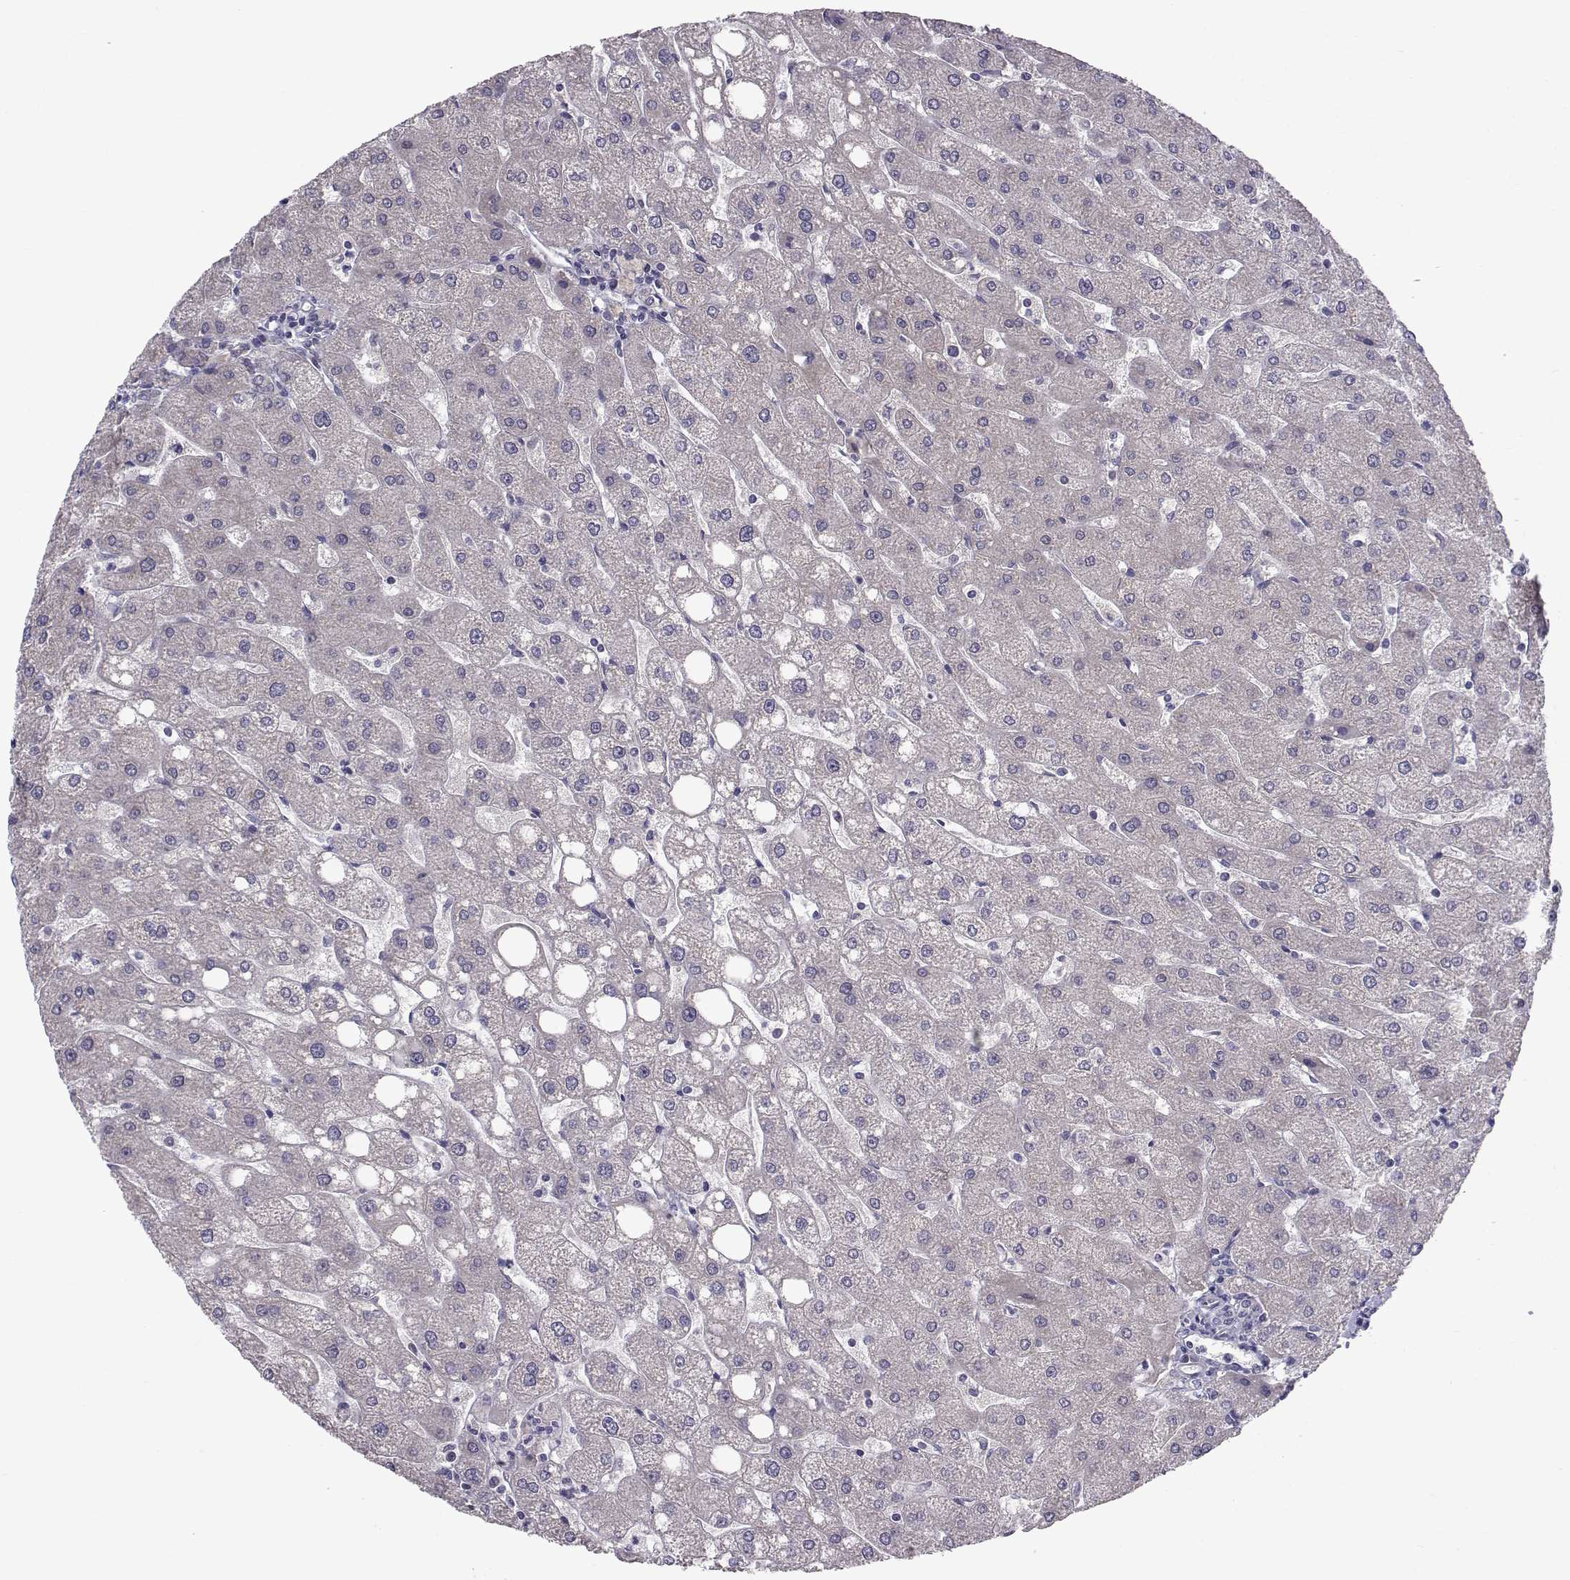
{"staining": {"intensity": "negative", "quantity": "none", "location": "none"}, "tissue": "liver", "cell_type": "Cholangiocytes", "image_type": "normal", "snomed": [{"axis": "morphology", "description": "Normal tissue, NOS"}, {"axis": "topography", "description": "Liver"}], "caption": "High magnification brightfield microscopy of normal liver stained with DAB (3,3'-diaminobenzidine) (brown) and counterstained with hematoxylin (blue): cholangiocytes show no significant staining. The staining is performed using DAB brown chromogen with nuclei counter-stained in using hematoxylin.", "gene": "PEX5L", "patient": {"sex": "male", "age": 67}}